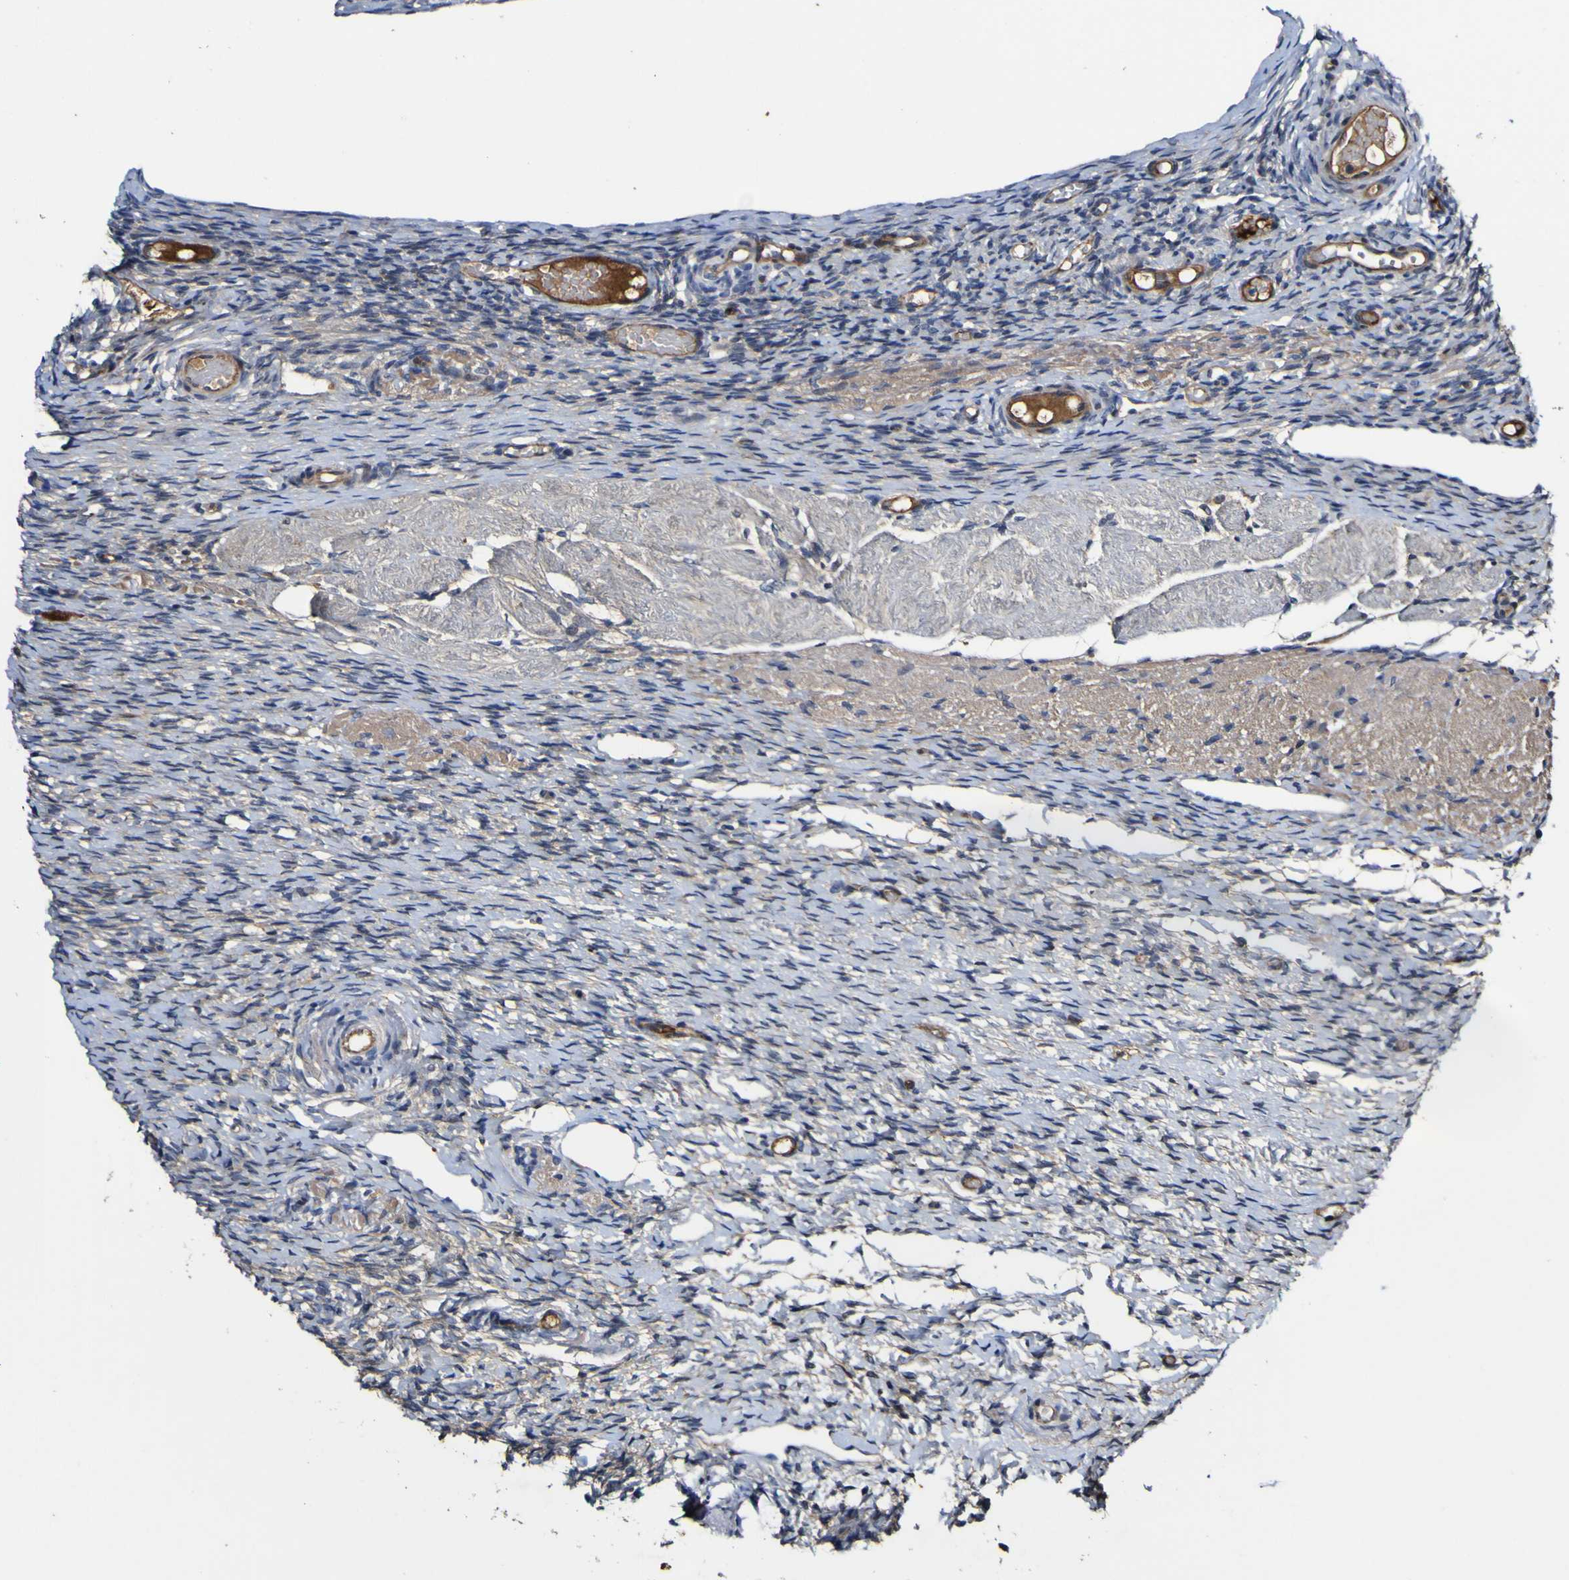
{"staining": {"intensity": "negative", "quantity": "none", "location": "none"}, "tissue": "ovary", "cell_type": "Ovarian stroma cells", "image_type": "normal", "snomed": [{"axis": "morphology", "description": "Normal tissue, NOS"}, {"axis": "topography", "description": "Ovary"}], "caption": "Protein analysis of unremarkable ovary reveals no significant positivity in ovarian stroma cells.", "gene": "CCL2", "patient": {"sex": "female", "age": 60}}